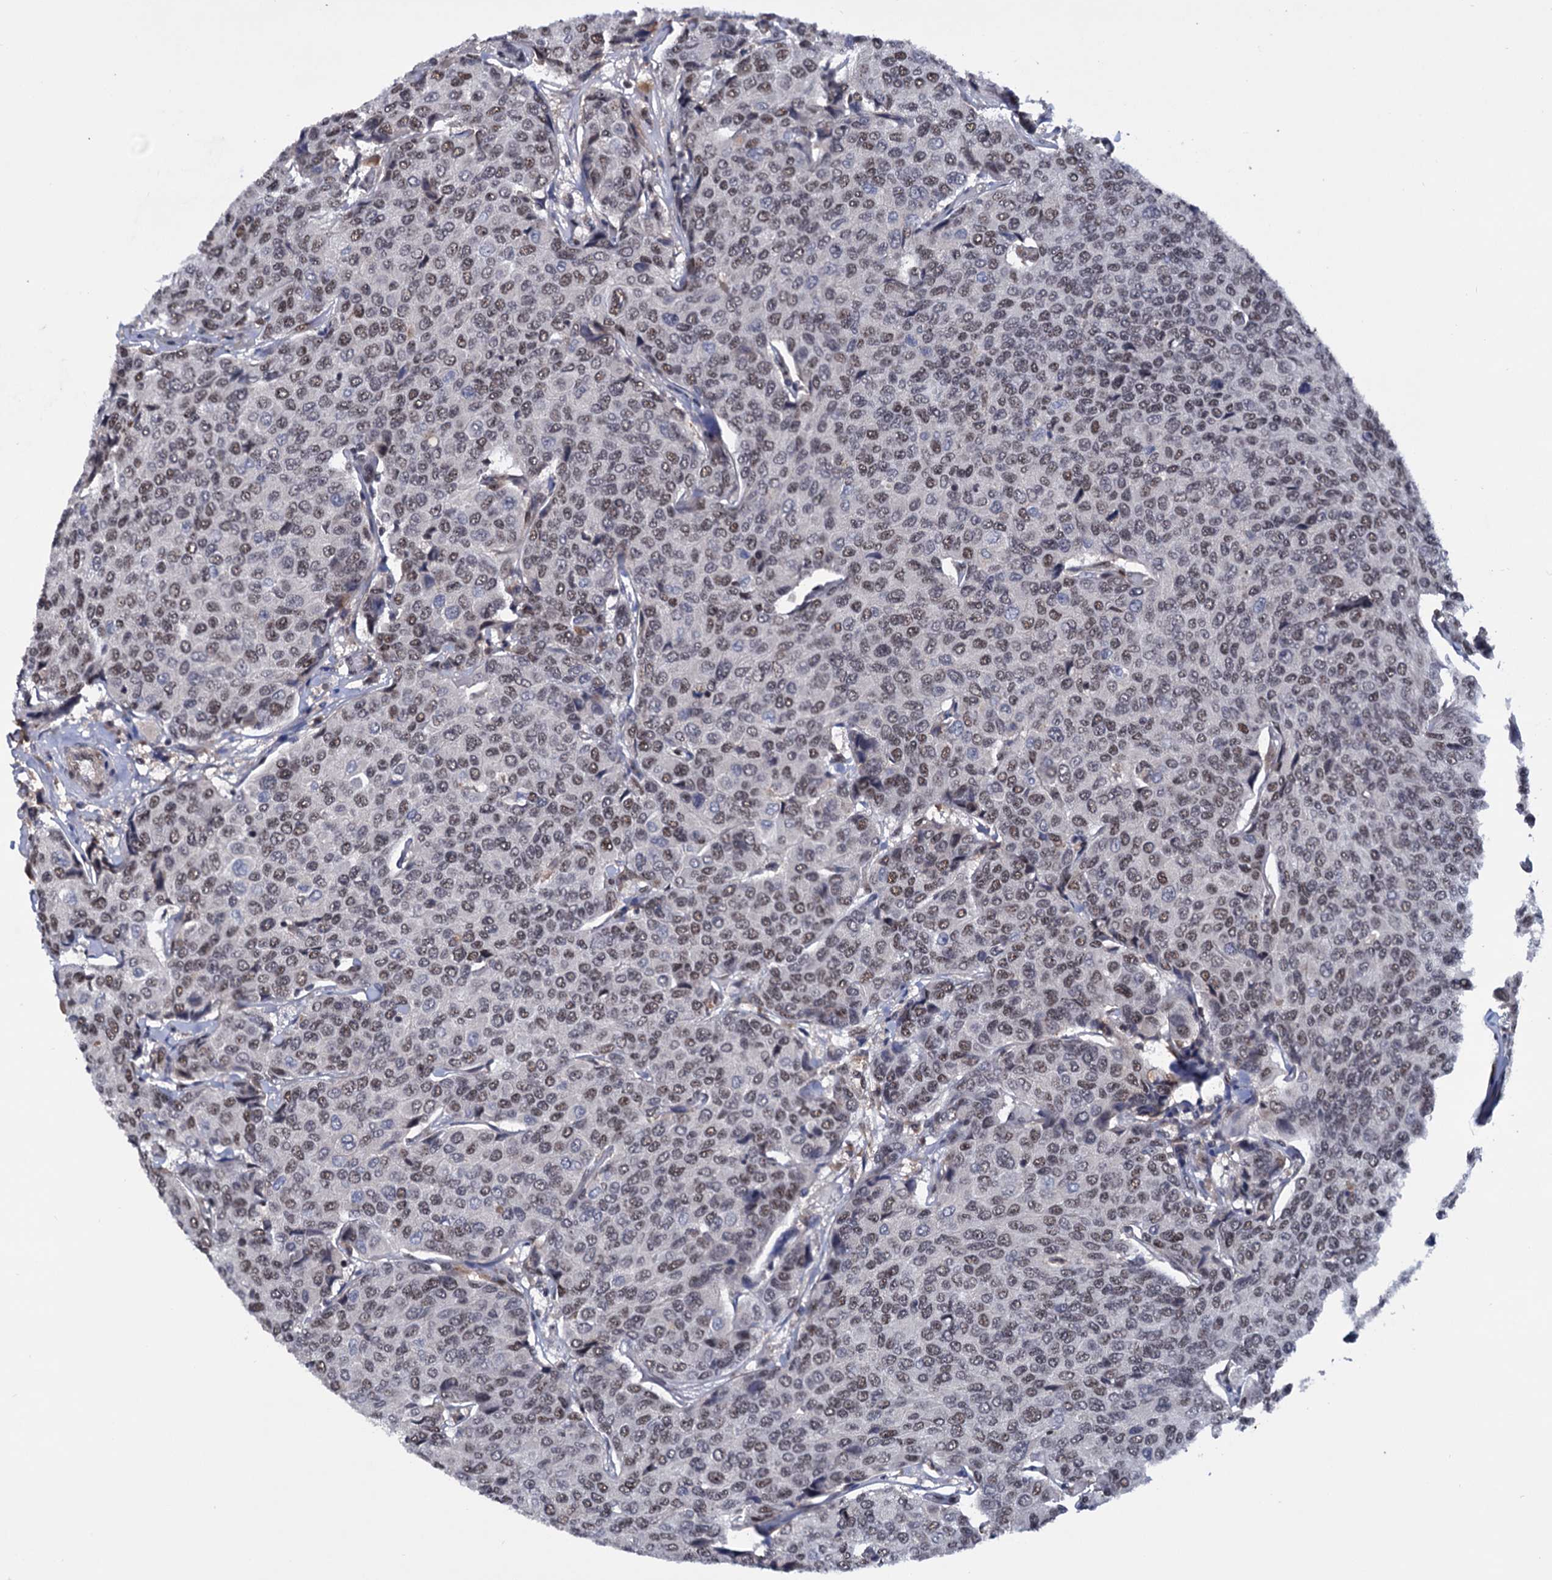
{"staining": {"intensity": "weak", "quantity": ">75%", "location": "nuclear"}, "tissue": "breast cancer", "cell_type": "Tumor cells", "image_type": "cancer", "snomed": [{"axis": "morphology", "description": "Duct carcinoma"}, {"axis": "topography", "description": "Breast"}], "caption": "Weak nuclear positivity for a protein is present in approximately >75% of tumor cells of breast cancer (intraductal carcinoma) using immunohistochemistry.", "gene": "TBC1D12", "patient": {"sex": "female", "age": 55}}